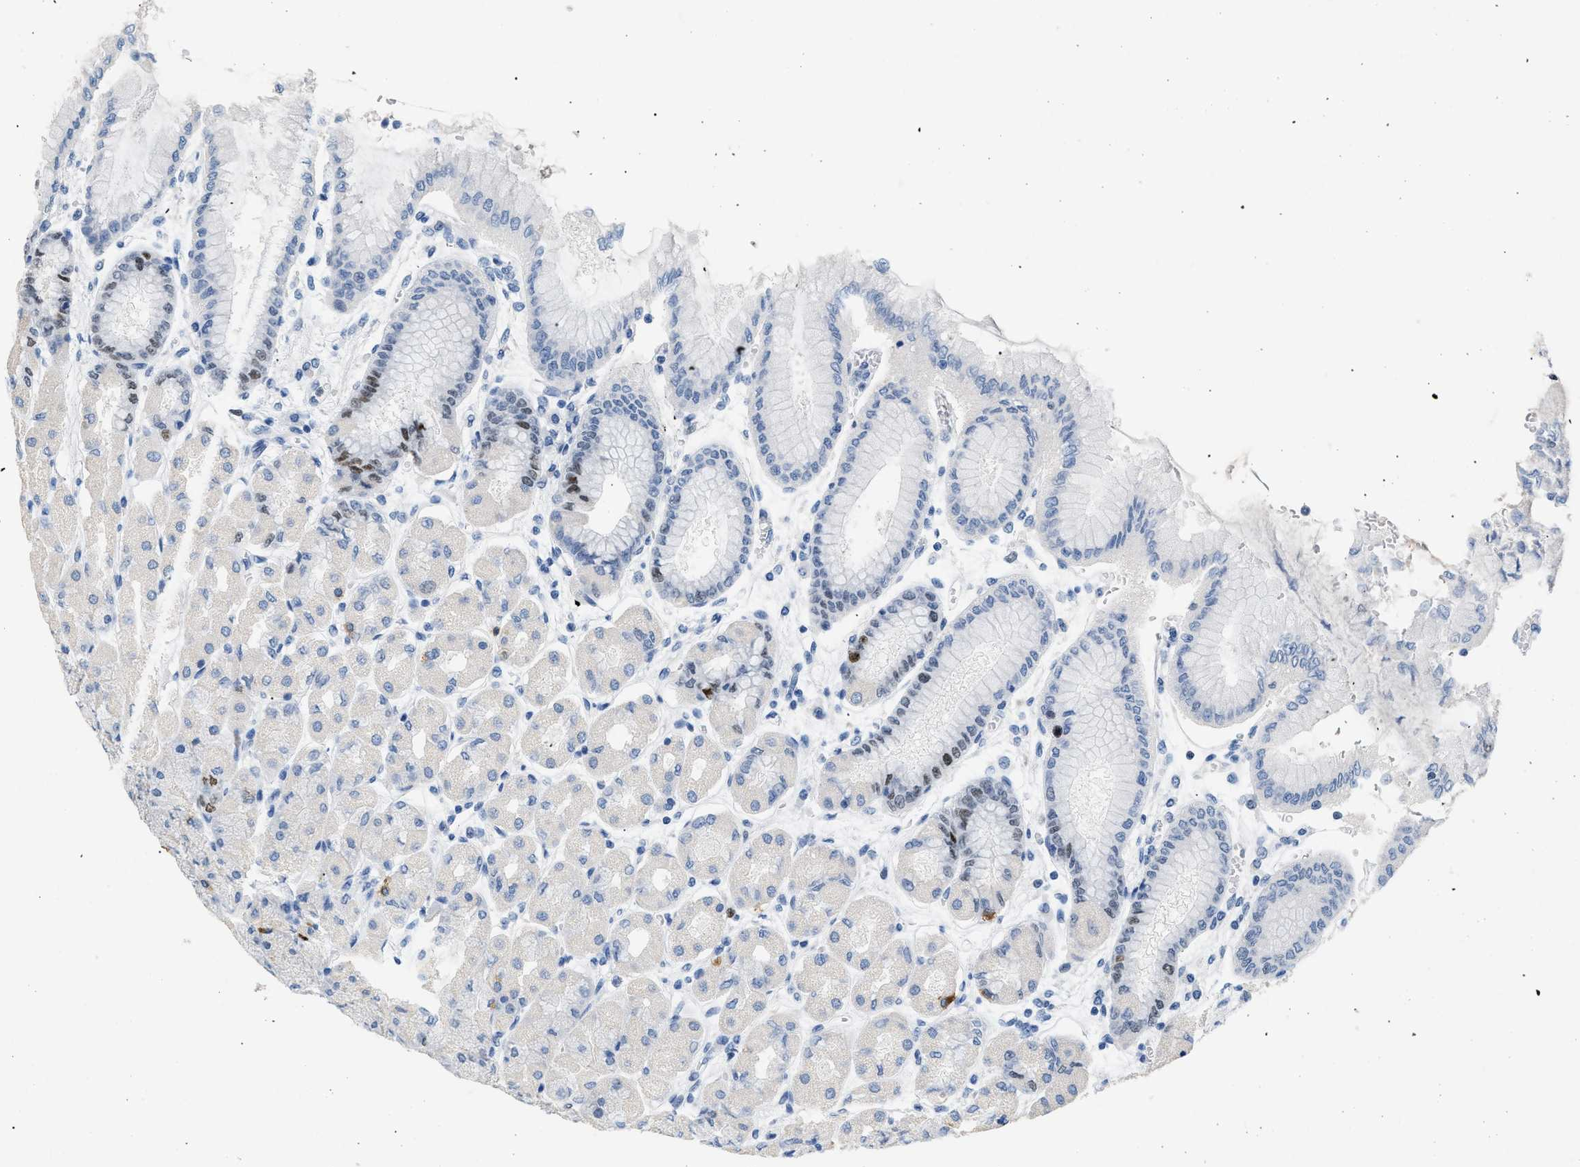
{"staining": {"intensity": "strong", "quantity": "<25%", "location": "nuclear"}, "tissue": "stomach", "cell_type": "Glandular cells", "image_type": "normal", "snomed": [{"axis": "morphology", "description": "Normal tissue, NOS"}, {"axis": "topography", "description": "Stomach, upper"}], "caption": "This histopathology image displays immunohistochemistry (IHC) staining of normal stomach, with medium strong nuclear staining in about <25% of glandular cells.", "gene": "MCM7", "patient": {"sex": "female", "age": 56}}